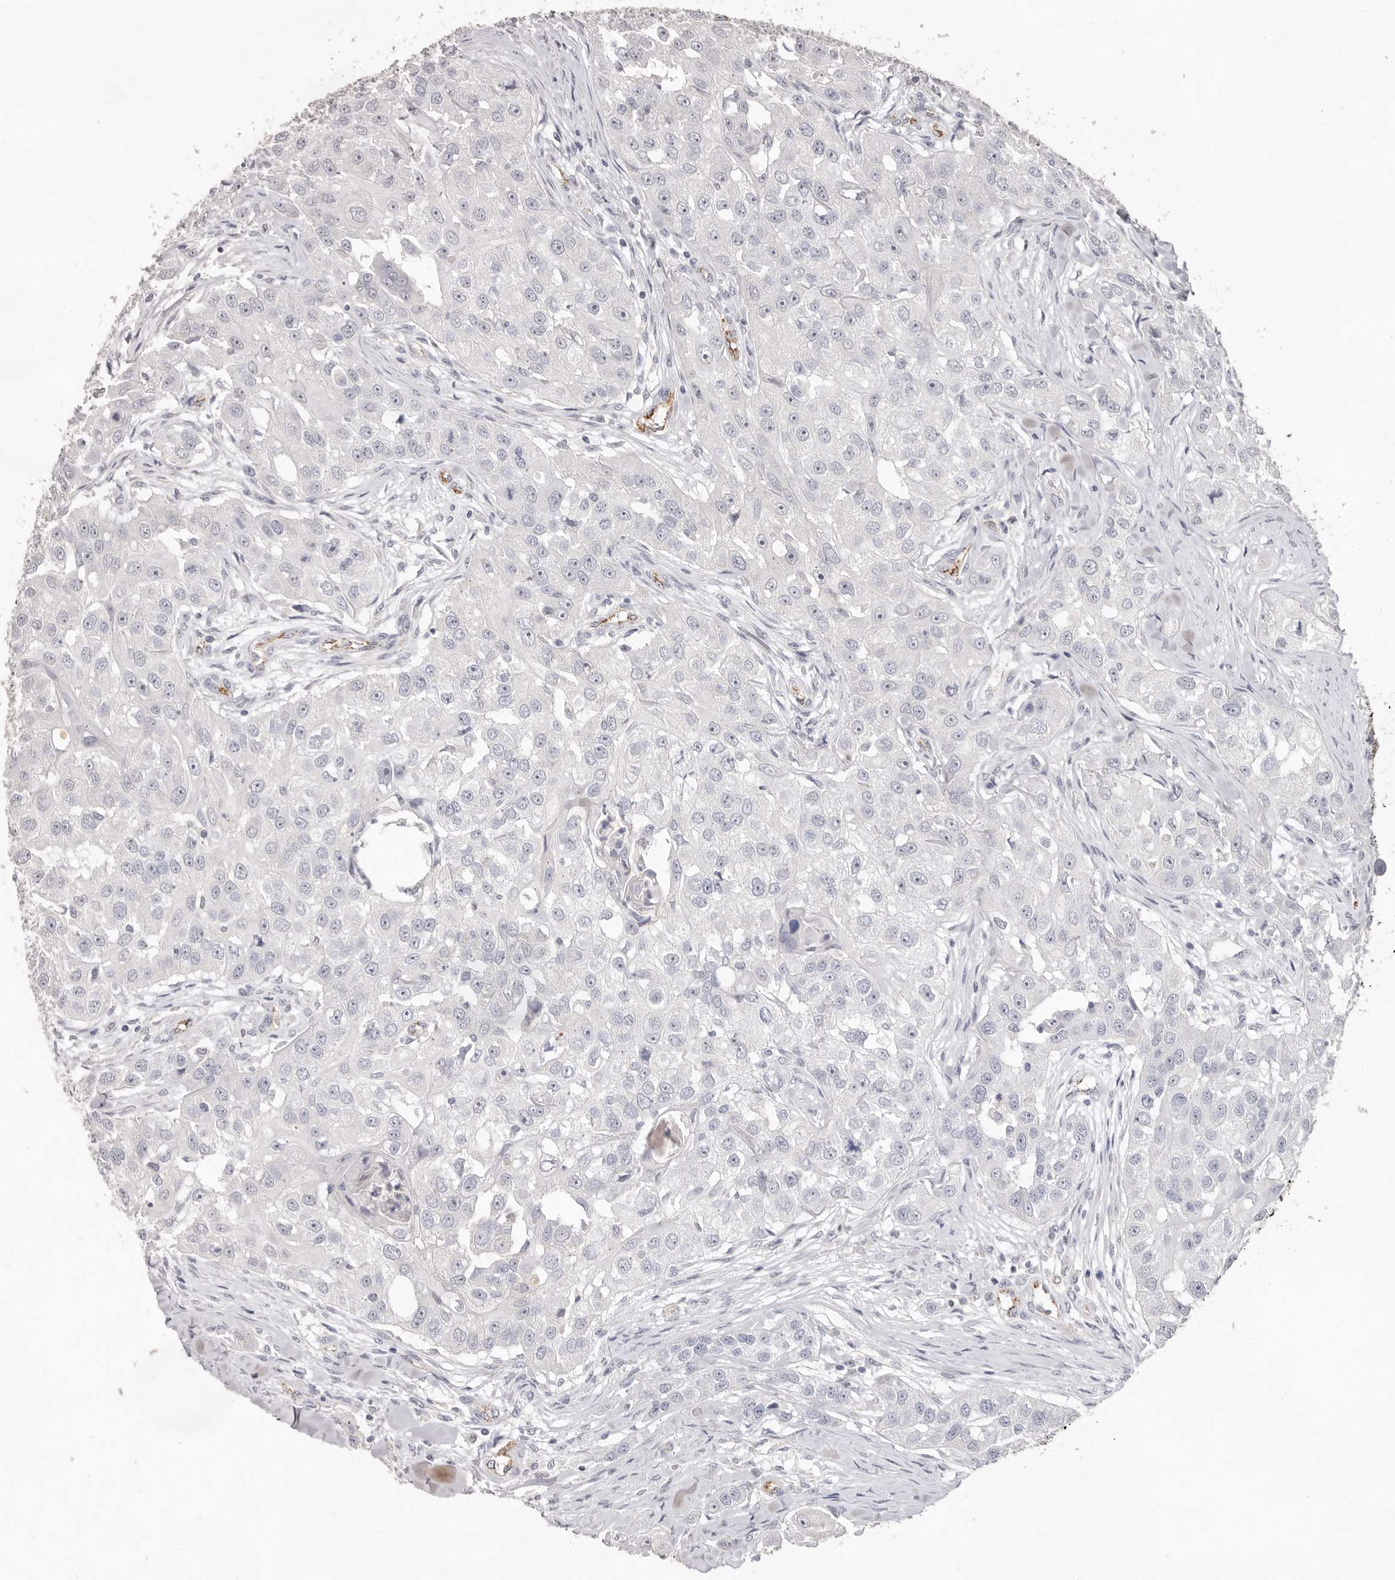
{"staining": {"intensity": "negative", "quantity": "none", "location": "none"}, "tissue": "head and neck cancer", "cell_type": "Tumor cells", "image_type": "cancer", "snomed": [{"axis": "morphology", "description": "Normal tissue, NOS"}, {"axis": "morphology", "description": "Squamous cell carcinoma, NOS"}, {"axis": "topography", "description": "Skeletal muscle"}, {"axis": "topography", "description": "Head-Neck"}], "caption": "Immunohistochemistry of squamous cell carcinoma (head and neck) reveals no staining in tumor cells.", "gene": "ZYG11B", "patient": {"sex": "male", "age": 51}}